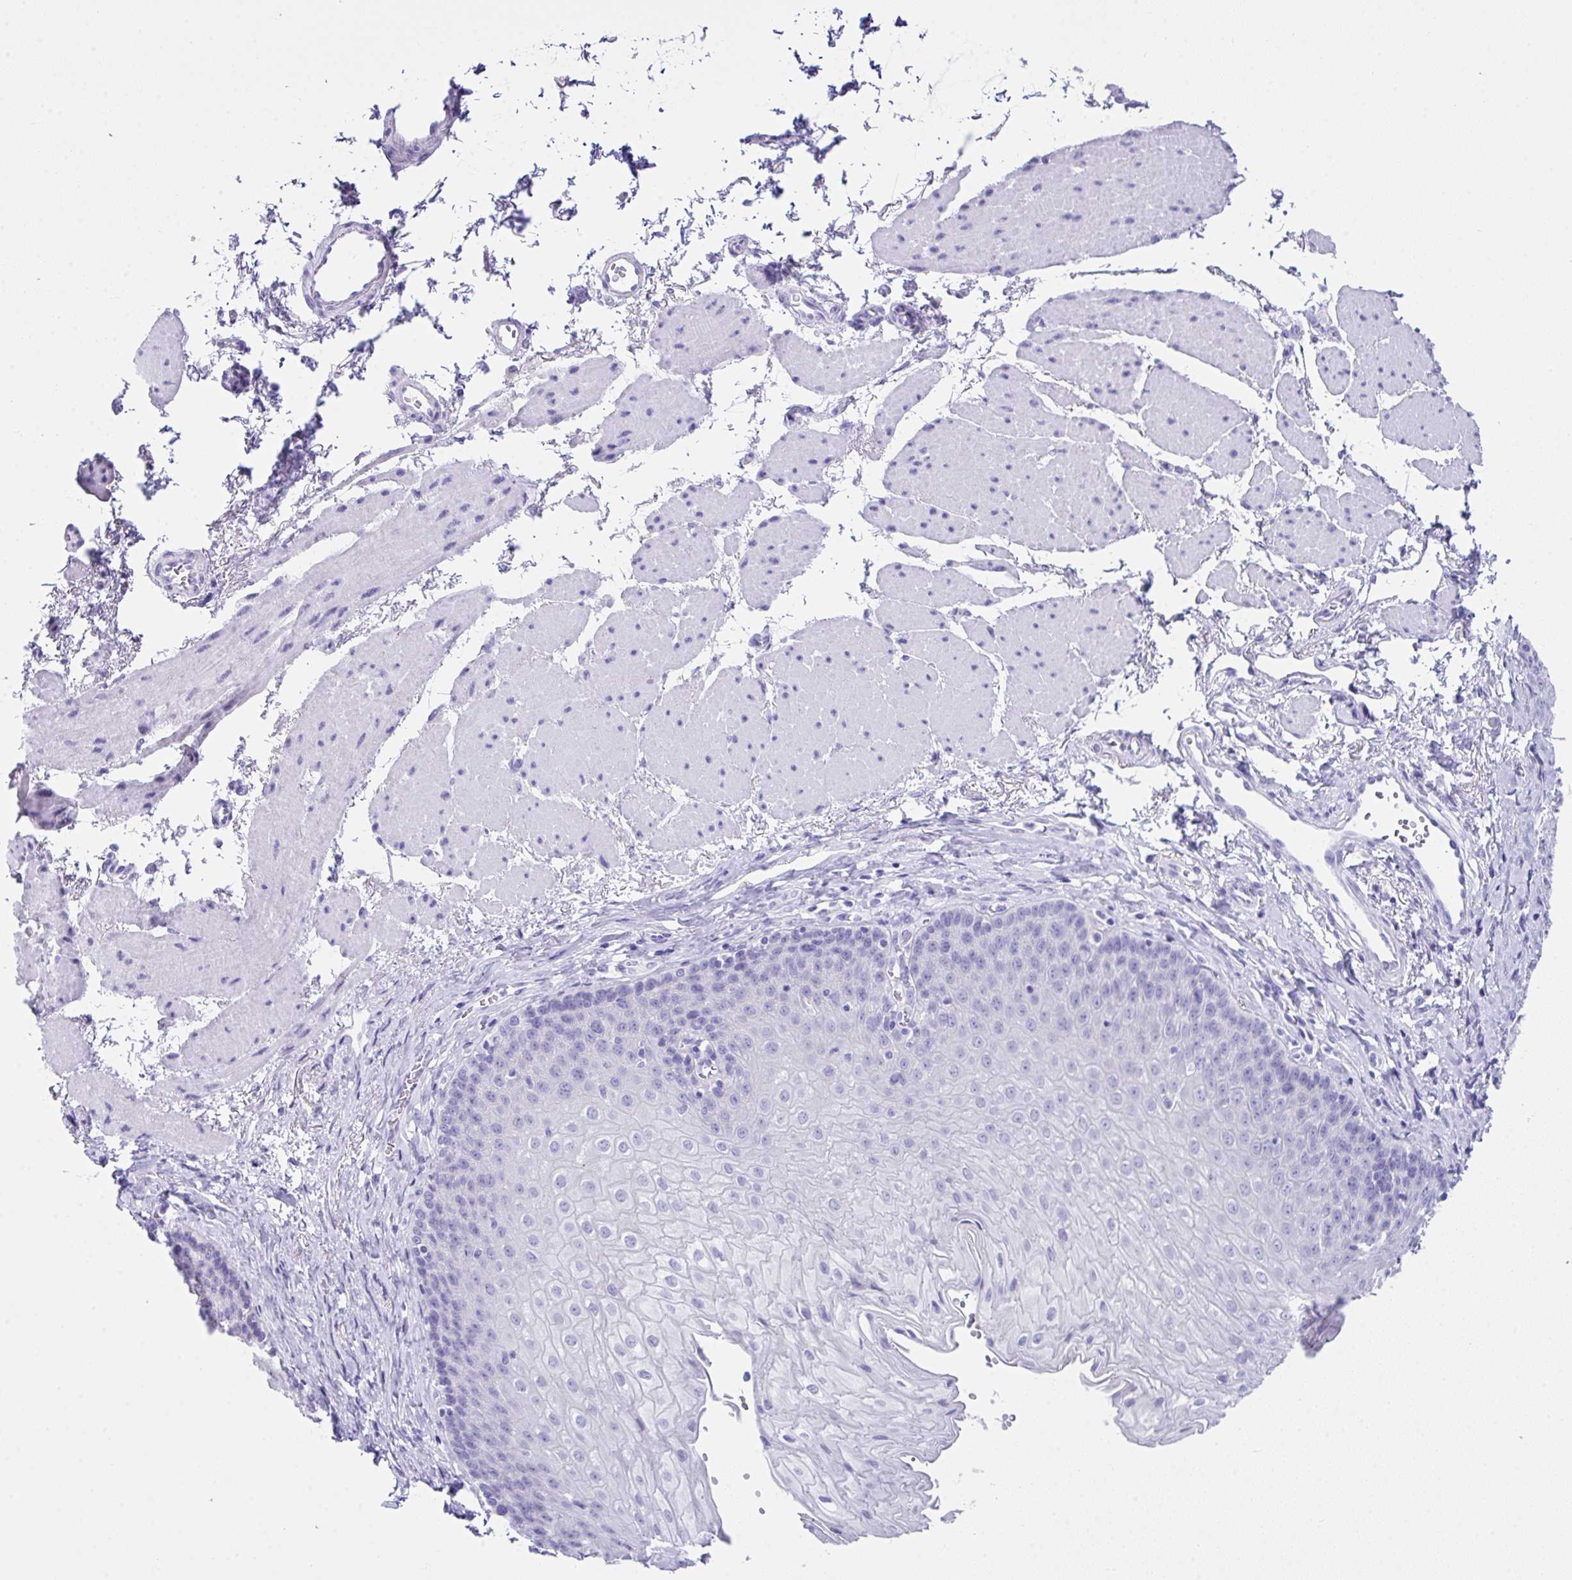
{"staining": {"intensity": "negative", "quantity": "none", "location": "none"}, "tissue": "esophagus", "cell_type": "Squamous epithelial cells", "image_type": "normal", "snomed": [{"axis": "morphology", "description": "Normal tissue, NOS"}, {"axis": "topography", "description": "Esophagus"}], "caption": "DAB immunohistochemical staining of unremarkable human esophagus displays no significant staining in squamous epithelial cells. Brightfield microscopy of IHC stained with DAB (3,3'-diaminobenzidine) (brown) and hematoxylin (blue), captured at high magnification.", "gene": "LGALS4", "patient": {"sex": "female", "age": 81}}